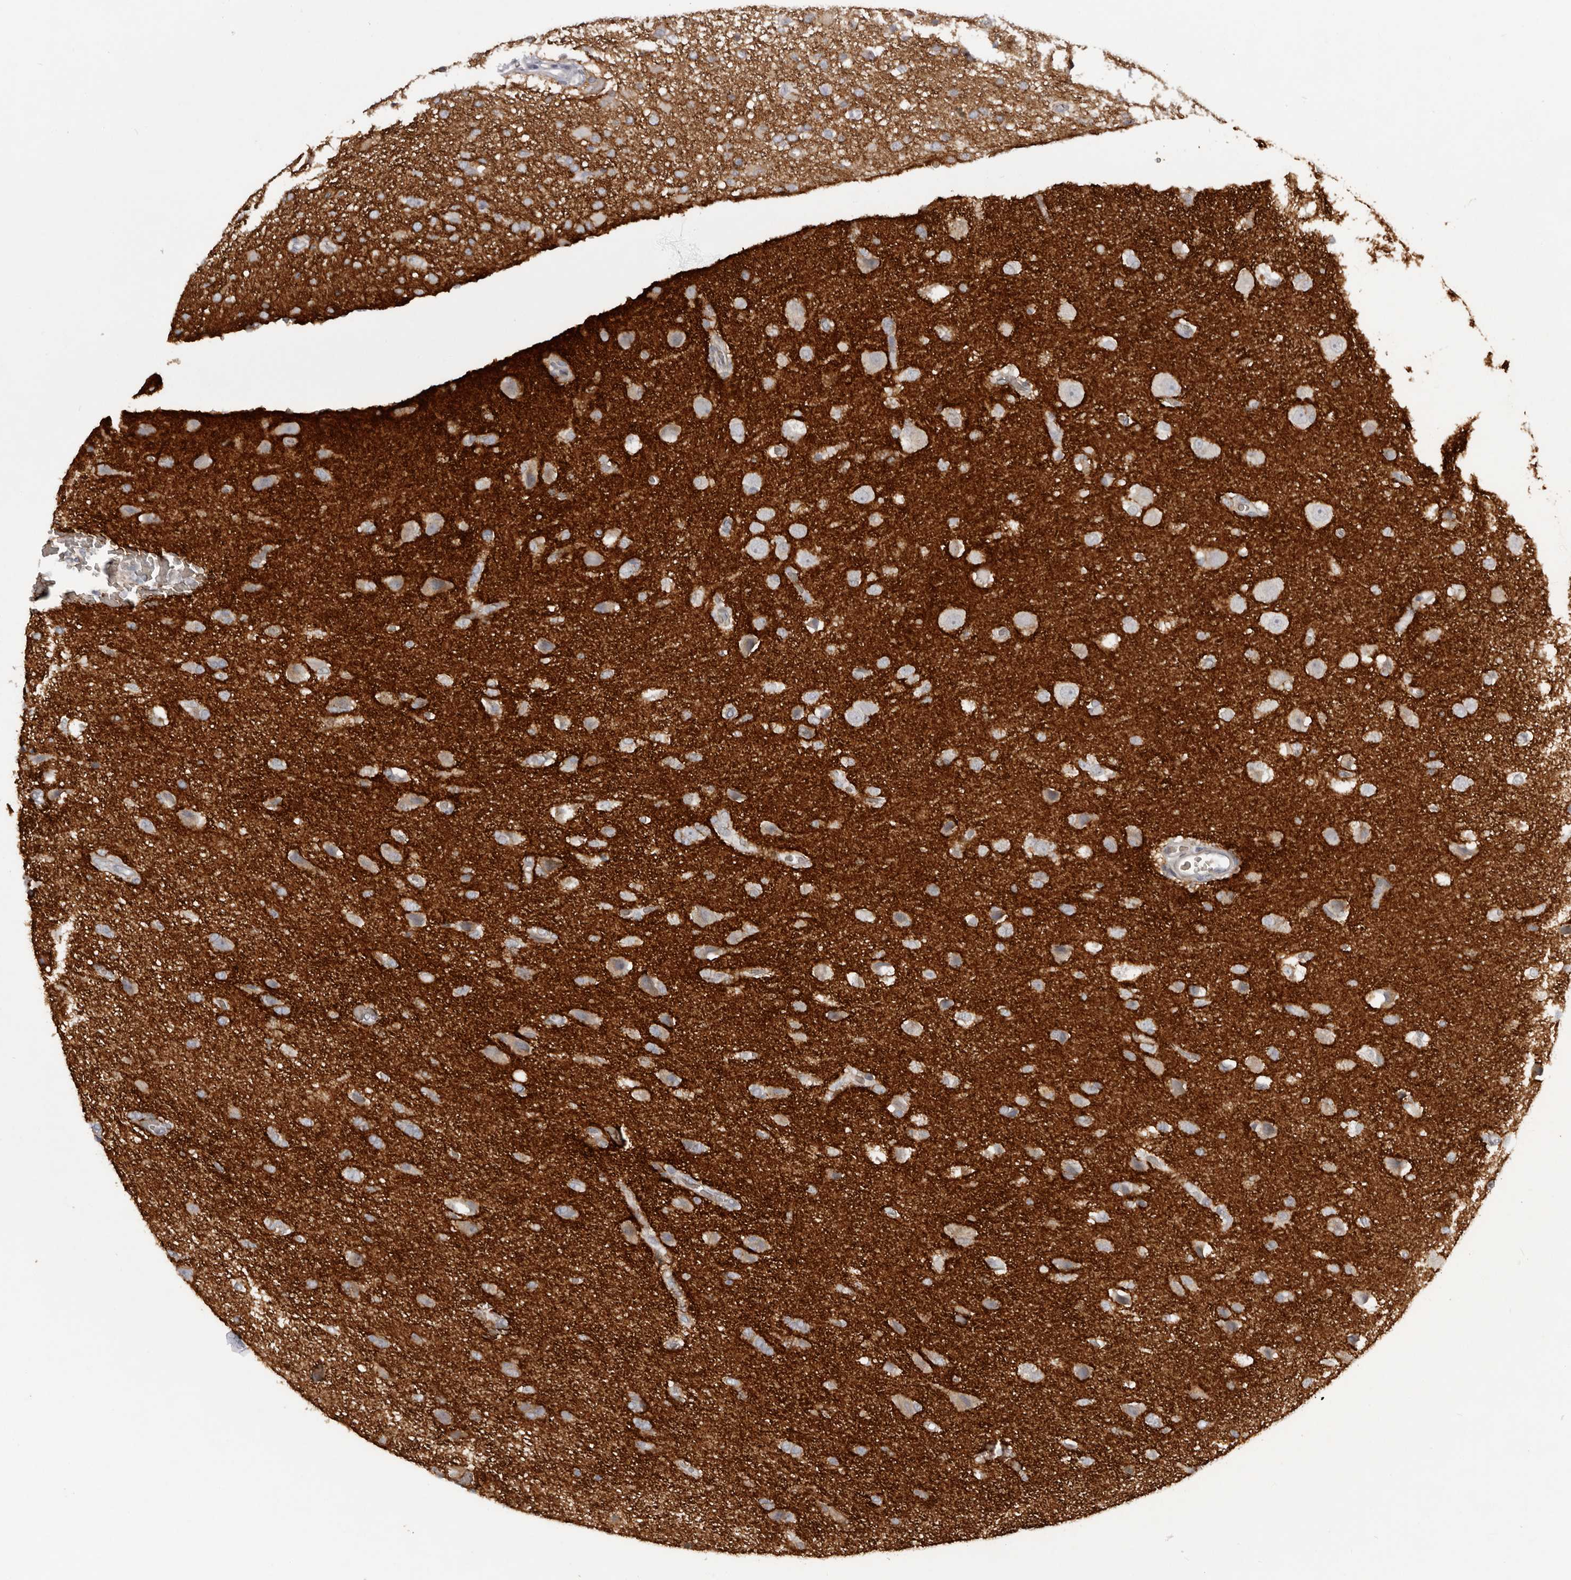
{"staining": {"intensity": "weak", "quantity": "25%-75%", "location": "cytoplasmic/membranous"}, "tissue": "glioma", "cell_type": "Tumor cells", "image_type": "cancer", "snomed": [{"axis": "morphology", "description": "Glioma, malignant, High grade"}, {"axis": "topography", "description": "Brain"}], "caption": "Protein staining of malignant glioma (high-grade) tissue demonstrates weak cytoplasmic/membranous positivity in about 25%-75% of tumor cells.", "gene": "TNR", "patient": {"sex": "female", "age": 57}}